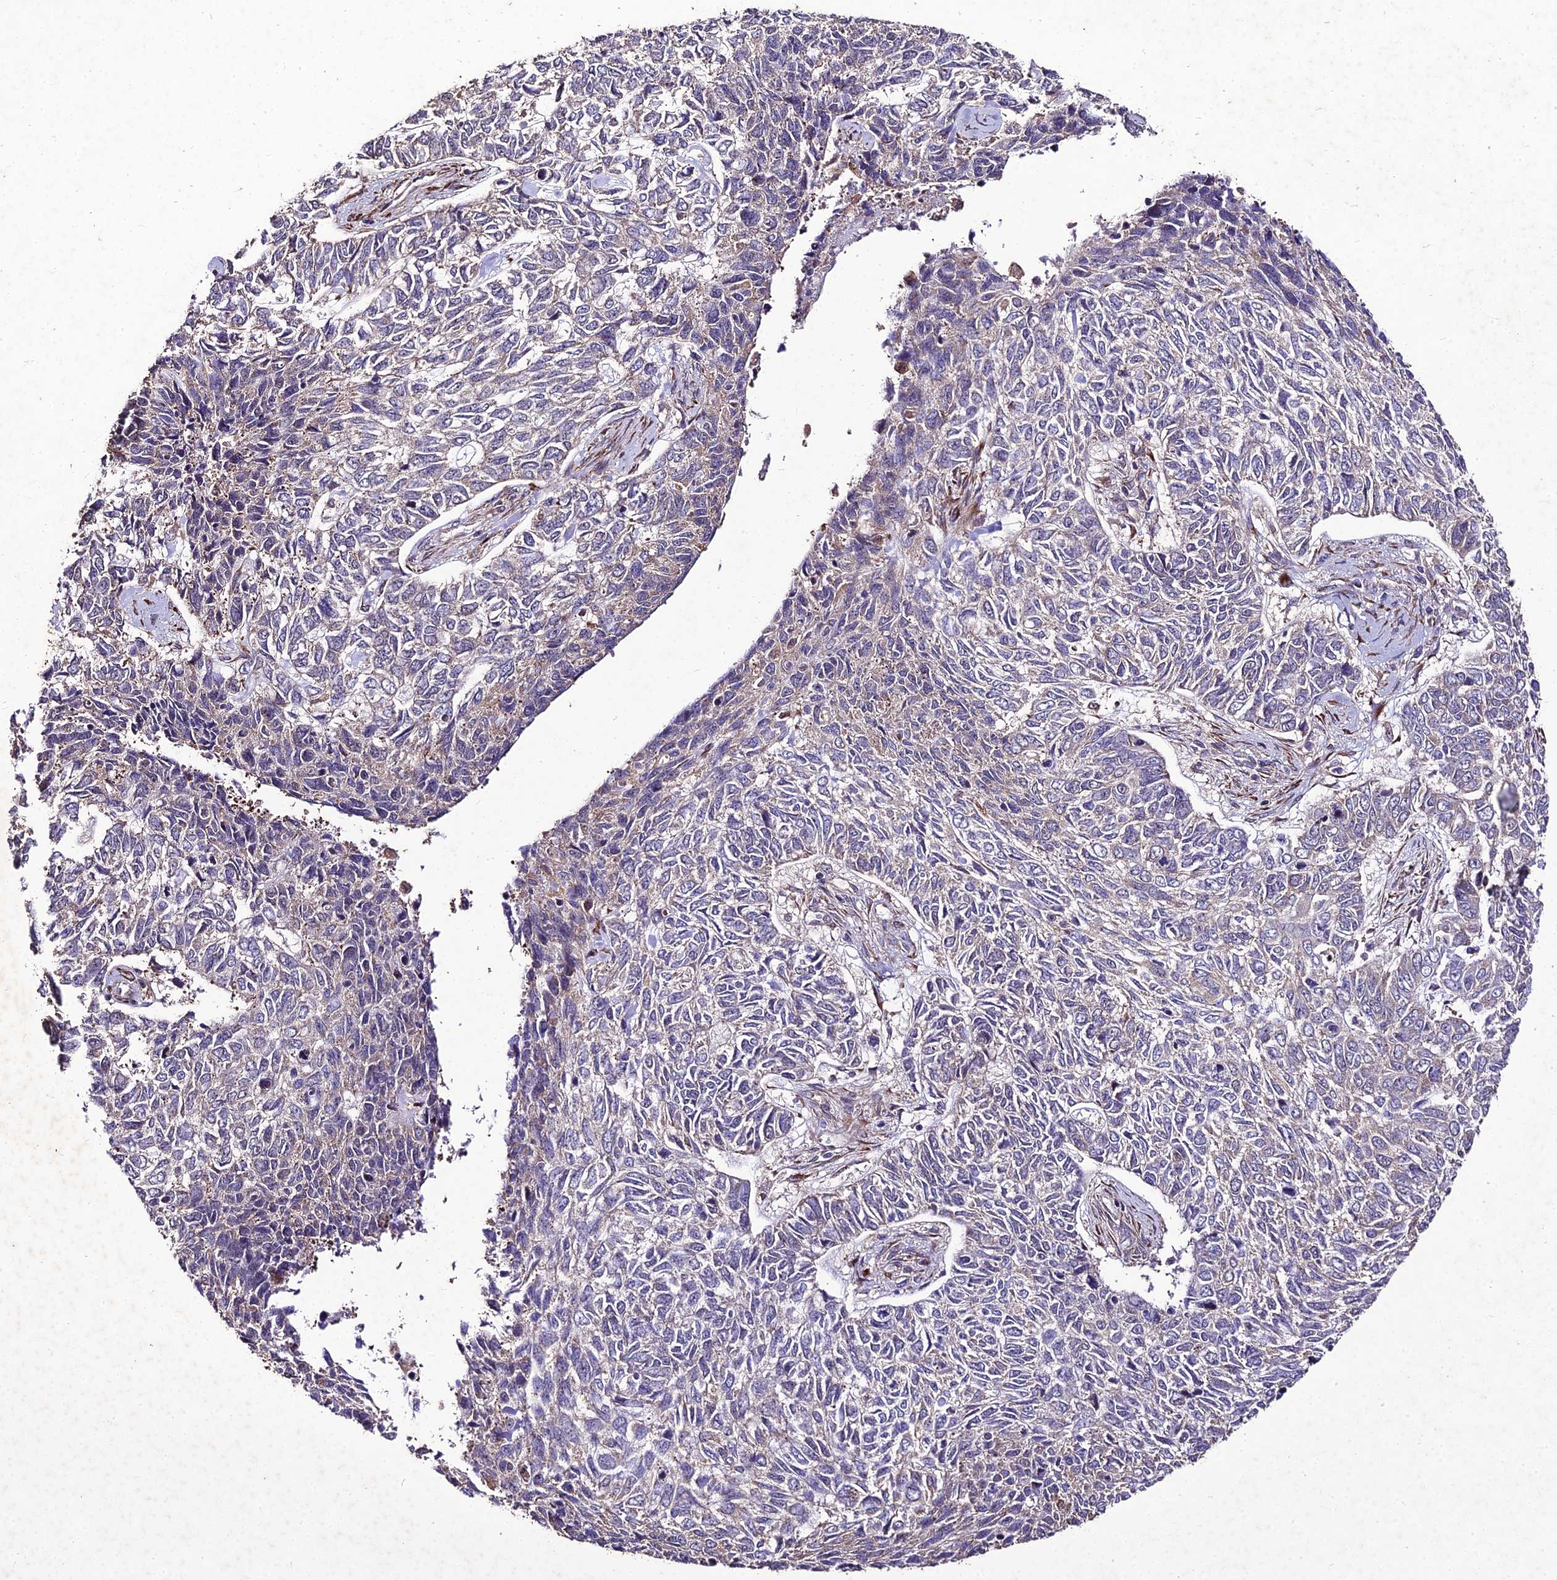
{"staining": {"intensity": "negative", "quantity": "none", "location": "none"}, "tissue": "skin cancer", "cell_type": "Tumor cells", "image_type": "cancer", "snomed": [{"axis": "morphology", "description": "Basal cell carcinoma"}, {"axis": "topography", "description": "Skin"}], "caption": "Skin cancer (basal cell carcinoma) was stained to show a protein in brown. There is no significant staining in tumor cells. Nuclei are stained in blue.", "gene": "ZNF766", "patient": {"sex": "female", "age": 65}}